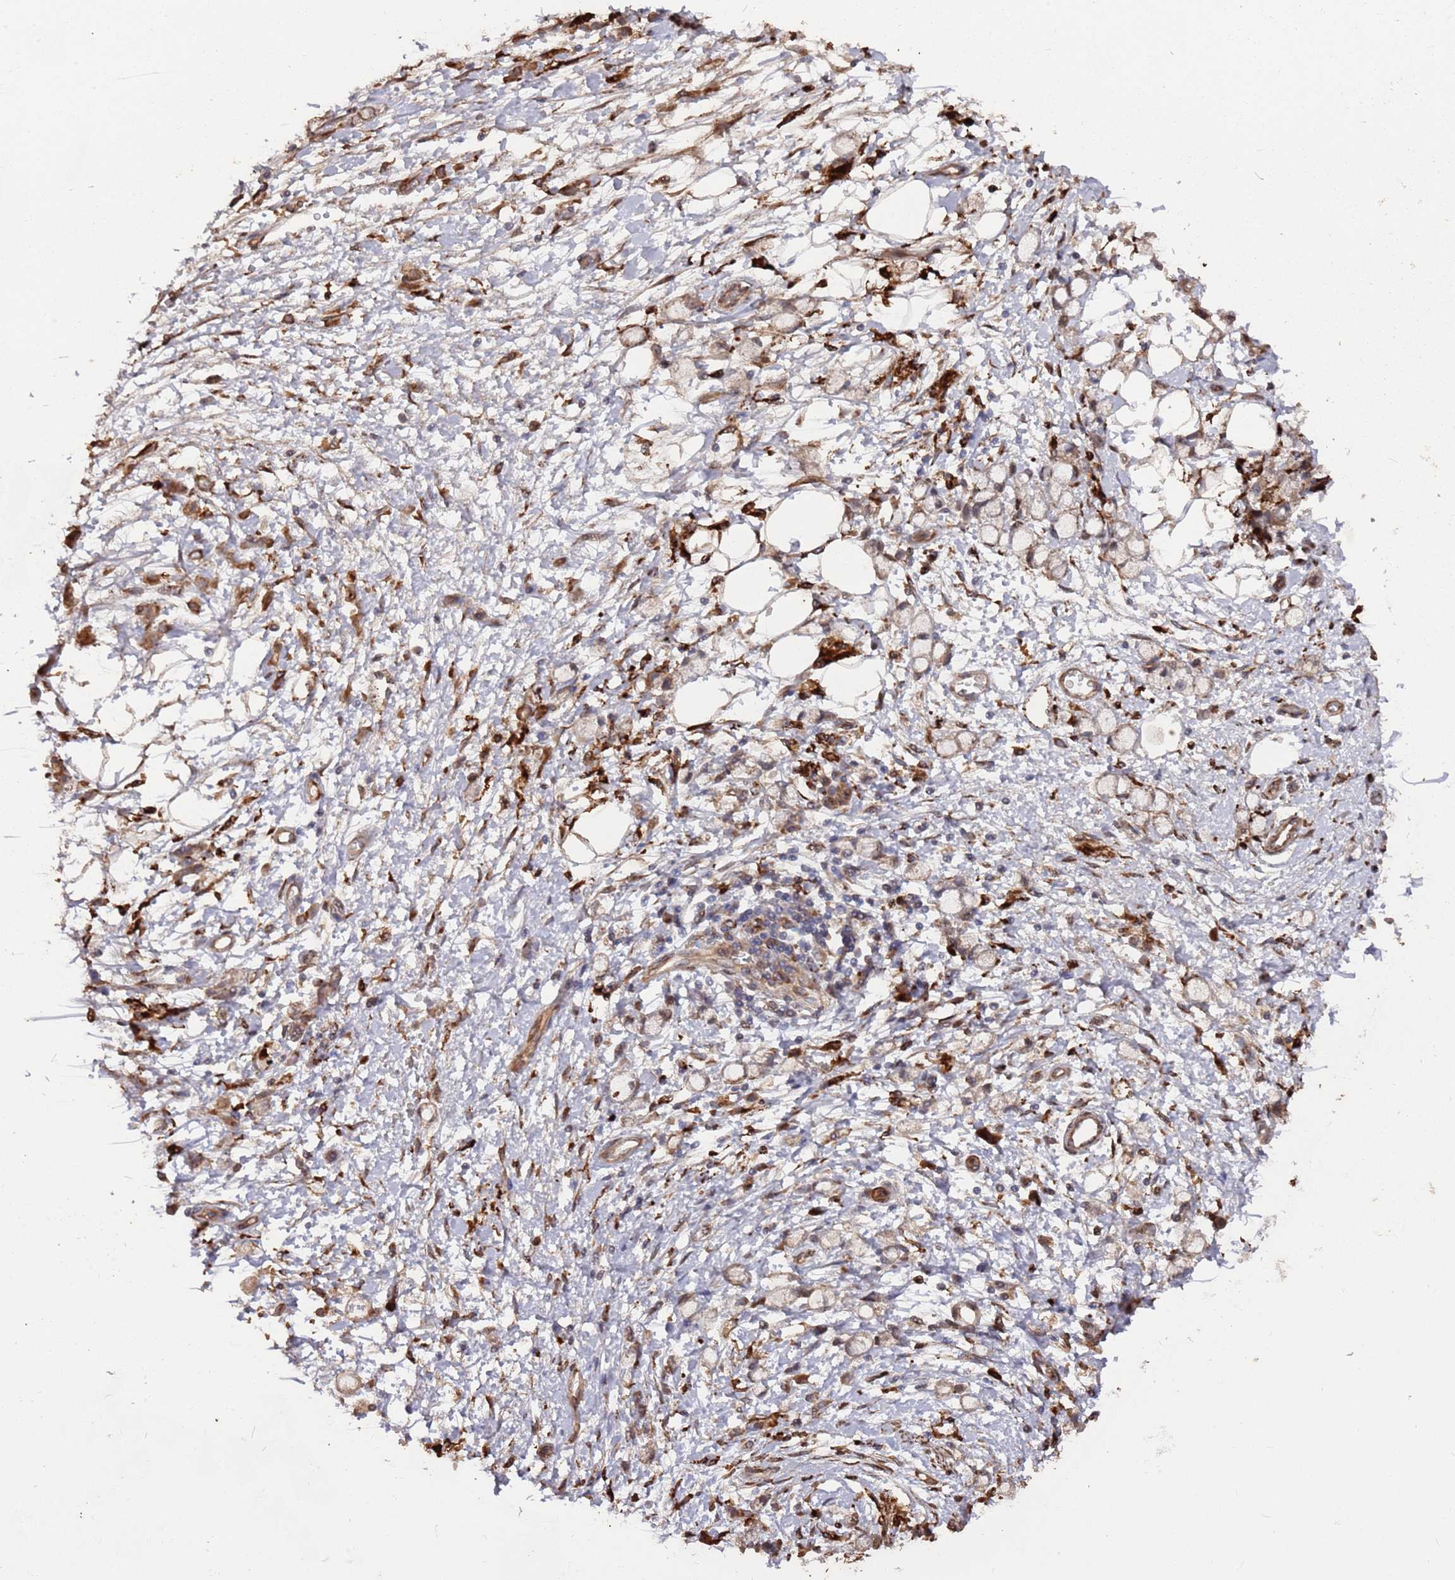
{"staining": {"intensity": "moderate", "quantity": ">75%", "location": "cytoplasmic/membranous"}, "tissue": "stomach cancer", "cell_type": "Tumor cells", "image_type": "cancer", "snomed": [{"axis": "morphology", "description": "Adenocarcinoma, NOS"}, {"axis": "topography", "description": "Stomach"}], "caption": "There is medium levels of moderate cytoplasmic/membranous staining in tumor cells of adenocarcinoma (stomach), as demonstrated by immunohistochemical staining (brown color).", "gene": "LACC1", "patient": {"sex": "female", "age": 60}}